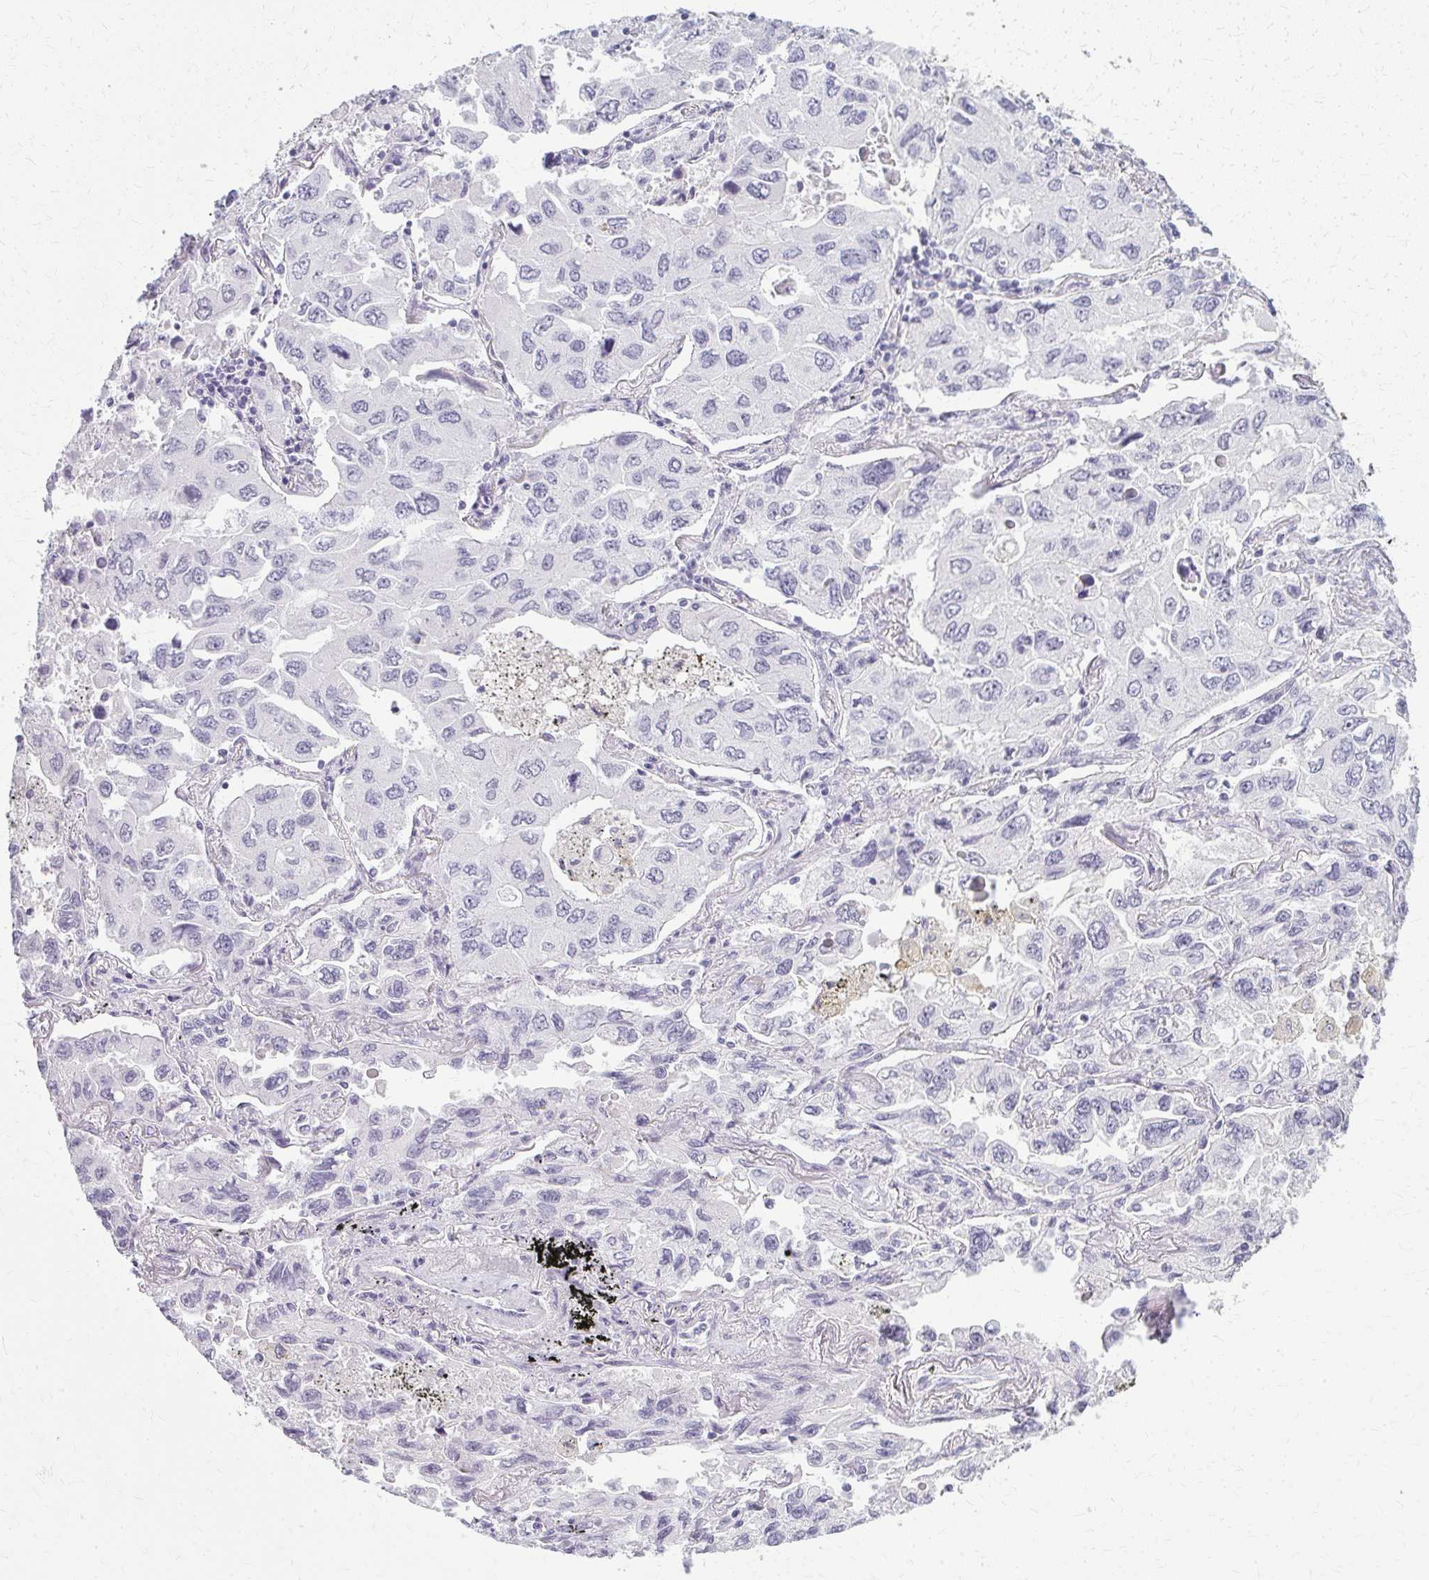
{"staining": {"intensity": "negative", "quantity": "none", "location": "none"}, "tissue": "lung cancer", "cell_type": "Tumor cells", "image_type": "cancer", "snomed": [{"axis": "morphology", "description": "Adenocarcinoma, NOS"}, {"axis": "topography", "description": "Lung"}], "caption": "Protein analysis of lung adenocarcinoma reveals no significant staining in tumor cells.", "gene": "CASQ2", "patient": {"sex": "male", "age": 64}}